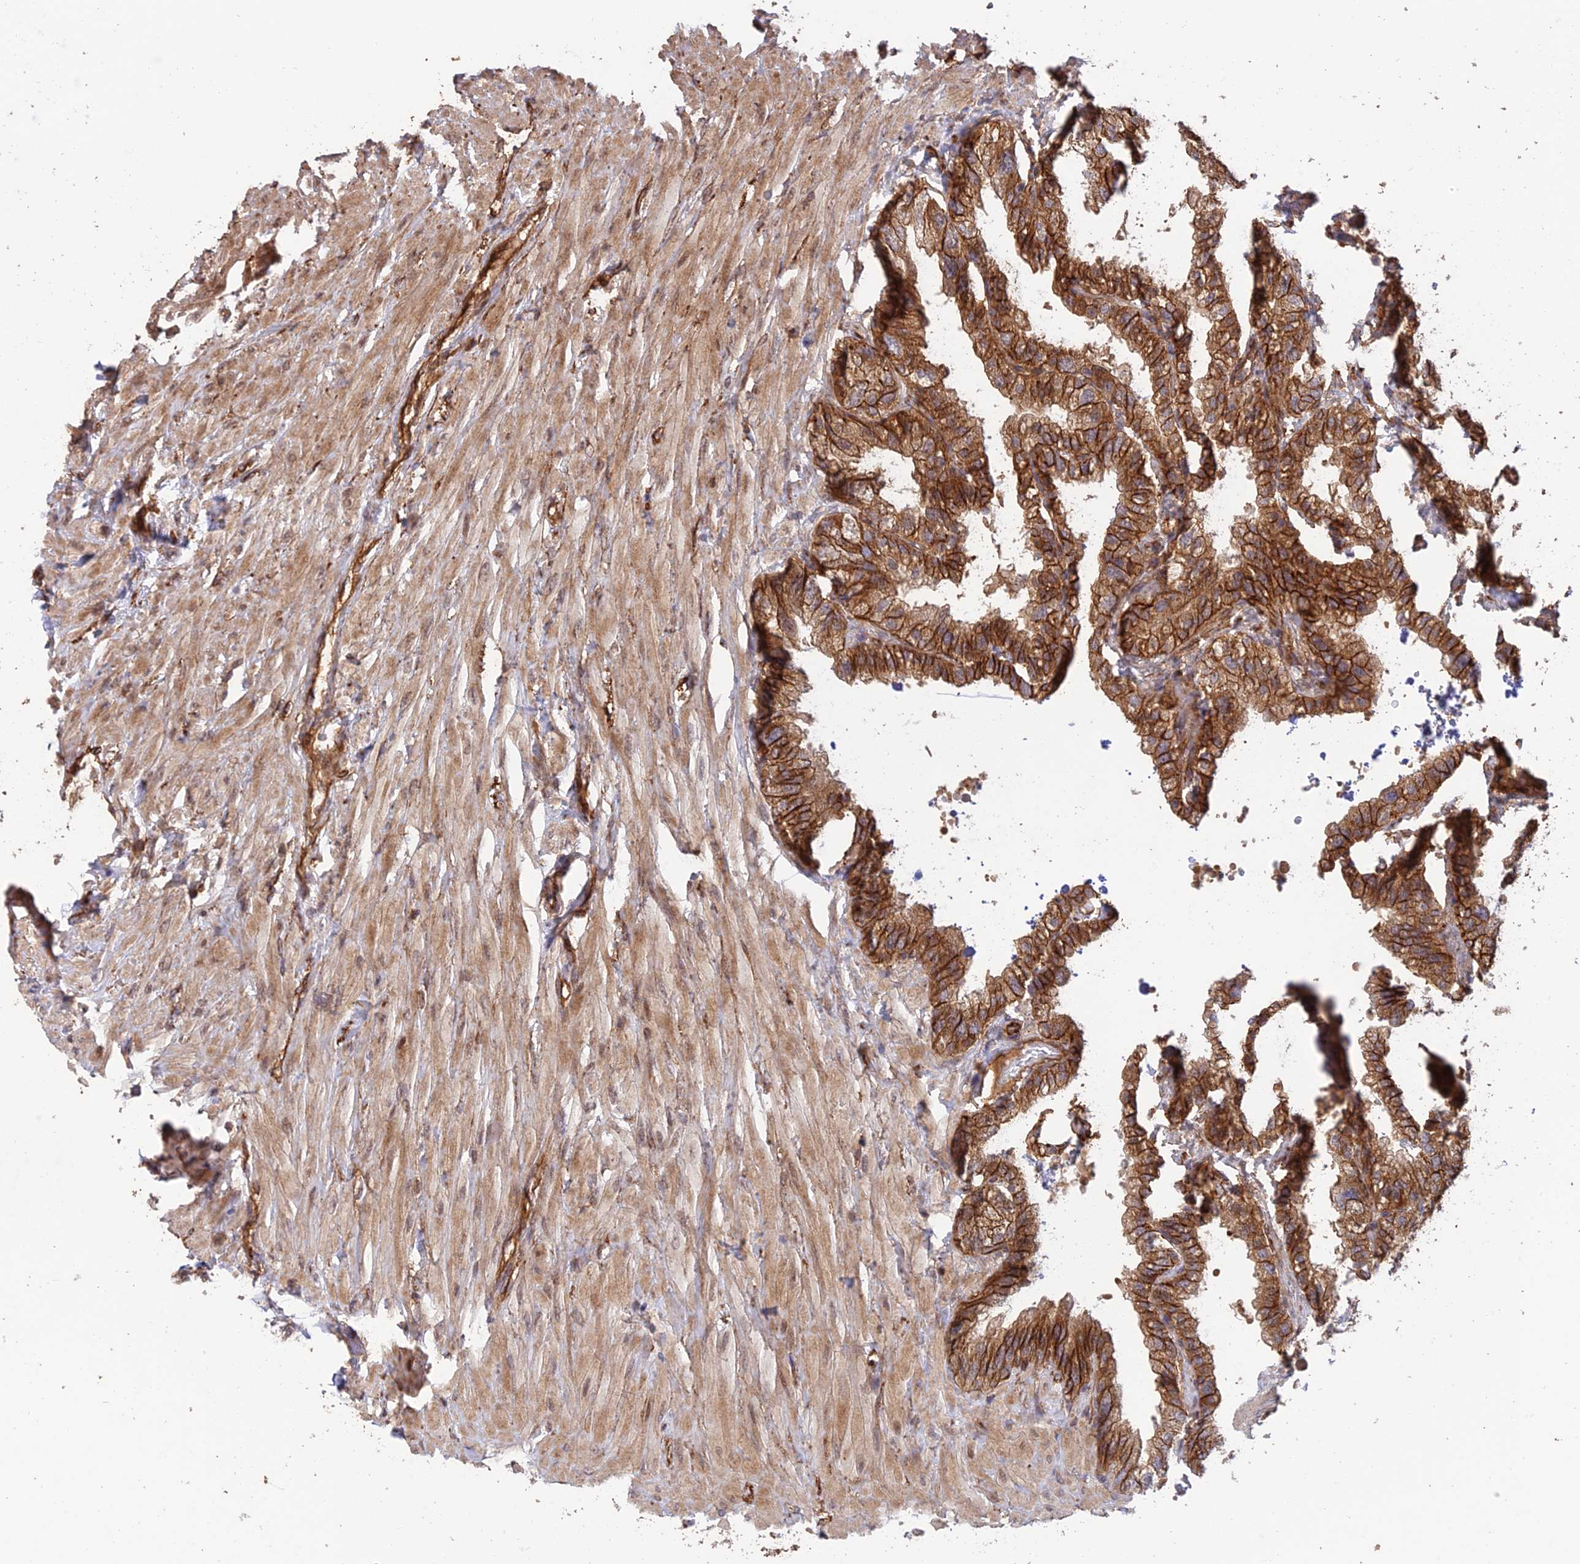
{"staining": {"intensity": "strong", "quantity": ">75%", "location": "cytoplasmic/membranous"}, "tissue": "seminal vesicle", "cell_type": "Glandular cells", "image_type": "normal", "snomed": [{"axis": "morphology", "description": "Normal tissue, NOS"}, {"axis": "topography", "description": "Seminal veicle"}], "caption": "Seminal vesicle stained for a protein exhibits strong cytoplasmic/membranous positivity in glandular cells. The staining was performed using DAB (3,3'-diaminobenzidine) to visualize the protein expression in brown, while the nuclei were stained in blue with hematoxylin (Magnification: 20x).", "gene": "HOMER2", "patient": {"sex": "male", "age": 68}}